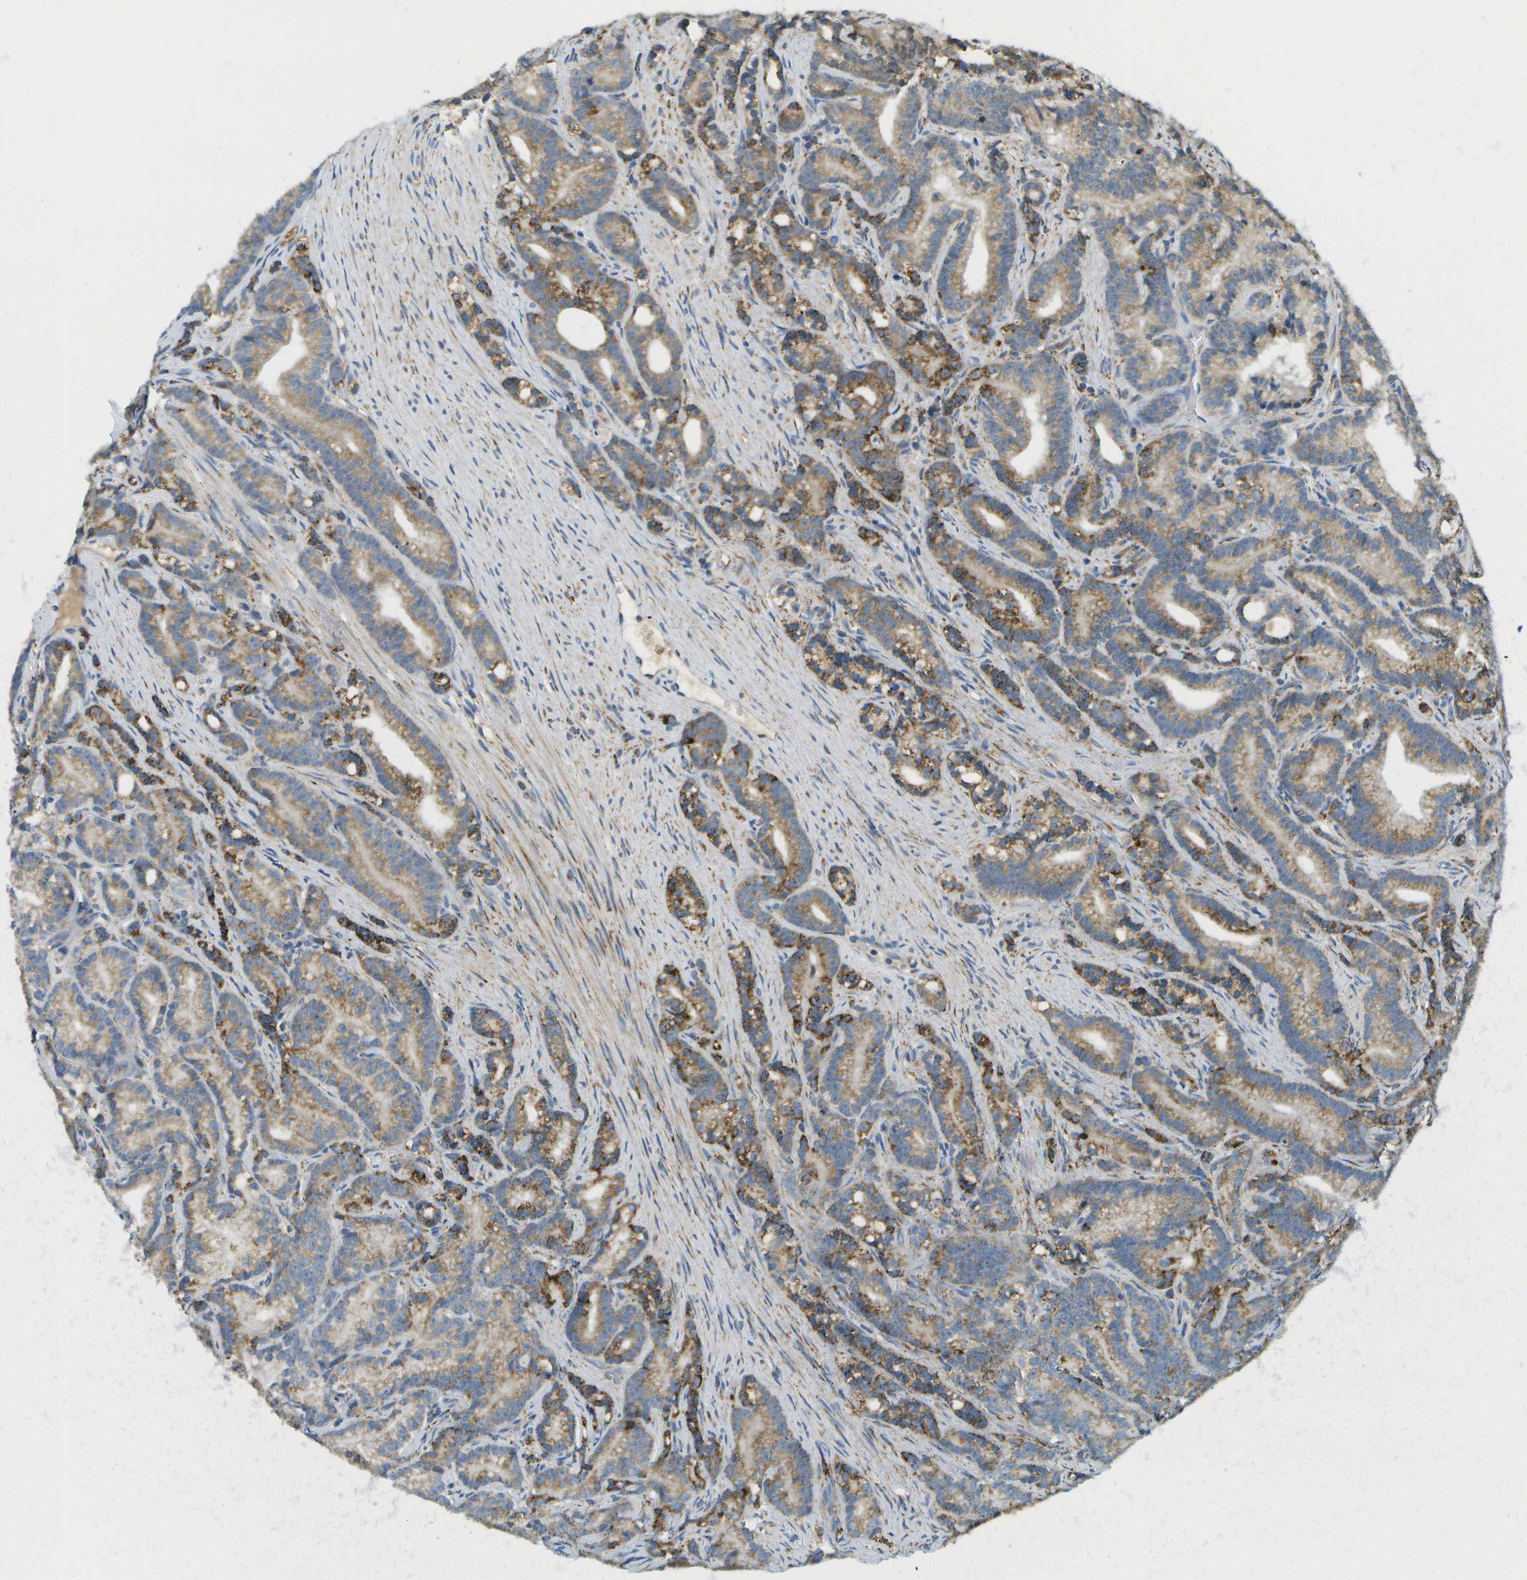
{"staining": {"intensity": "moderate", "quantity": "25%-75%", "location": "cytoplasmic/membranous"}, "tissue": "prostate cancer", "cell_type": "Tumor cells", "image_type": "cancer", "snomed": [{"axis": "morphology", "description": "Adenocarcinoma, Low grade"}, {"axis": "topography", "description": "Prostate"}], "caption": "Prostate cancer (adenocarcinoma (low-grade)) stained with a protein marker exhibits moderate staining in tumor cells.", "gene": "HLCS", "patient": {"sex": "male", "age": 89}}